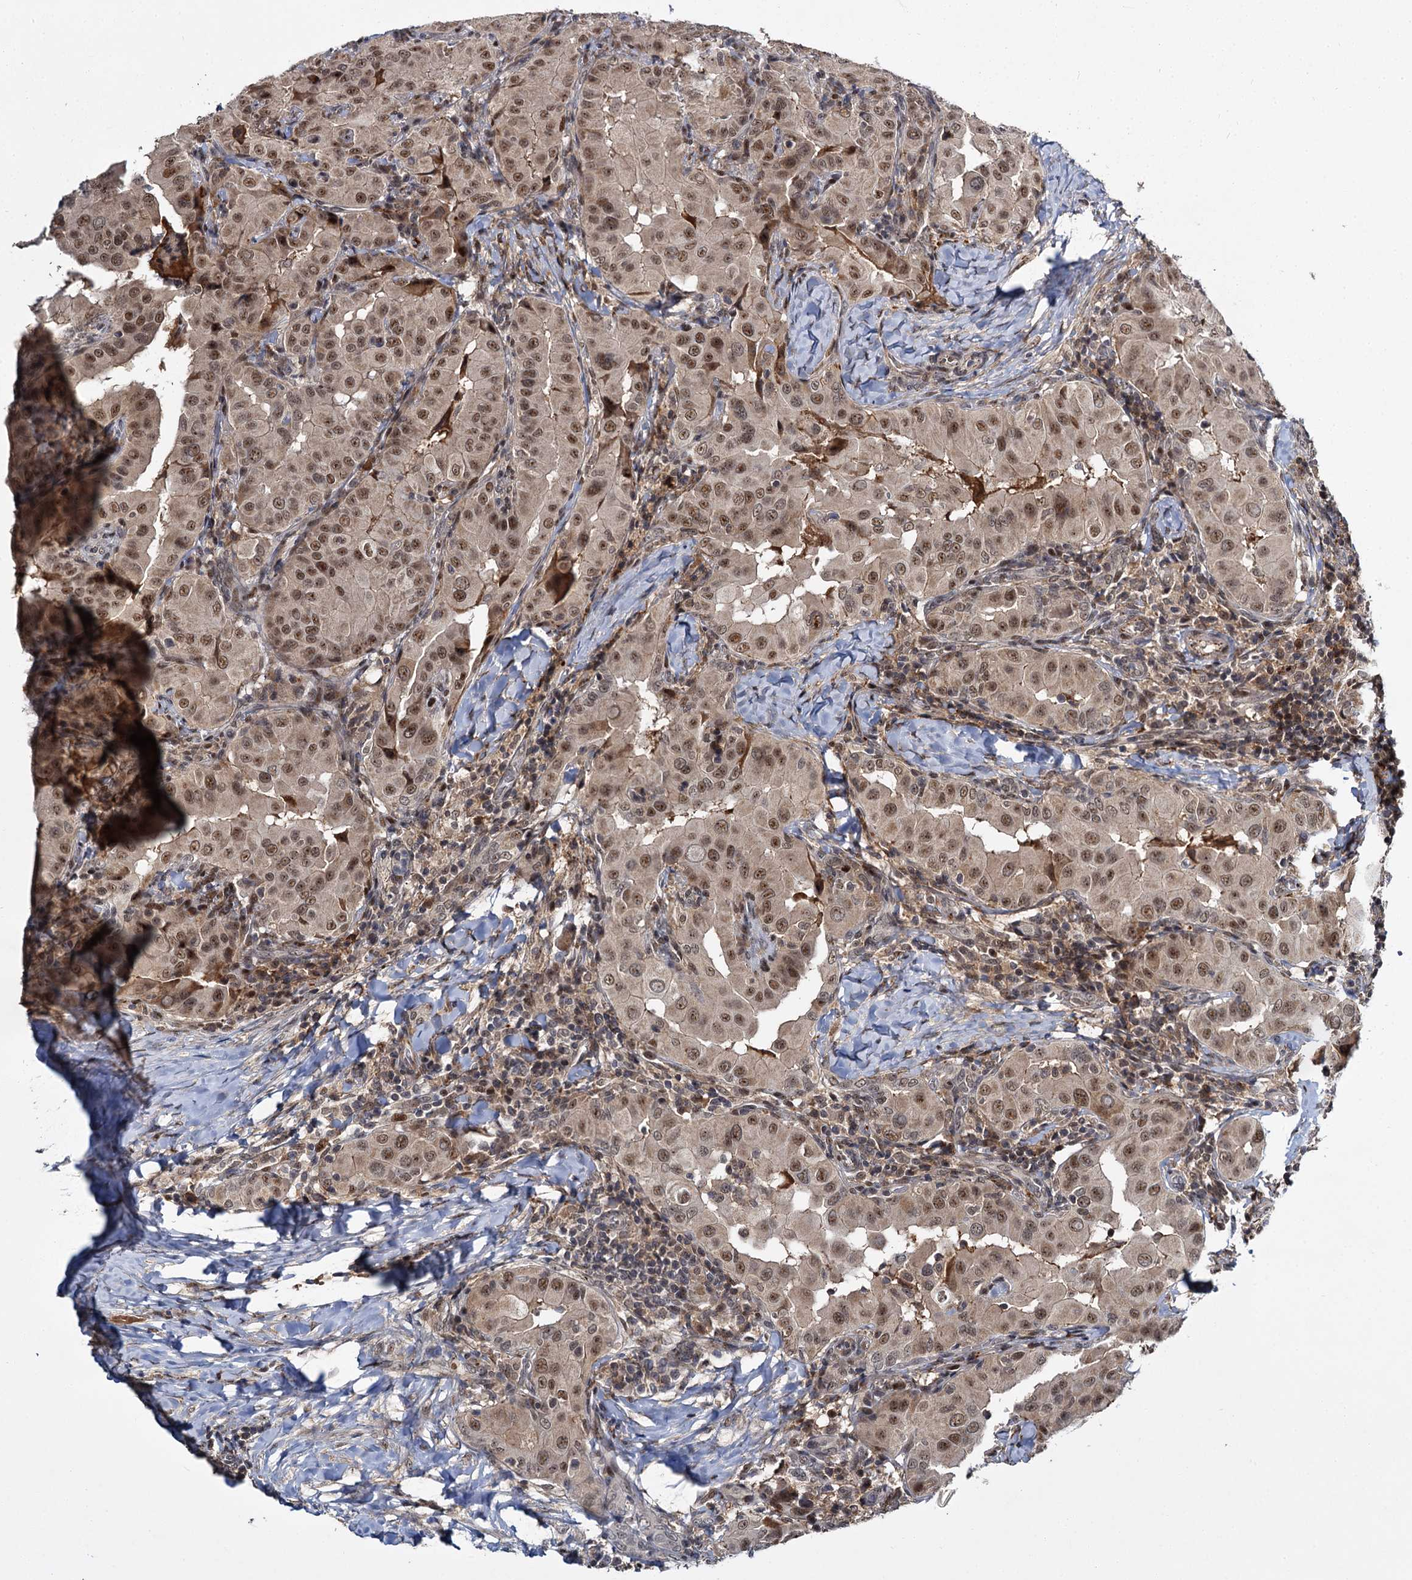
{"staining": {"intensity": "moderate", "quantity": ">75%", "location": "nuclear"}, "tissue": "thyroid cancer", "cell_type": "Tumor cells", "image_type": "cancer", "snomed": [{"axis": "morphology", "description": "Papillary adenocarcinoma, NOS"}, {"axis": "topography", "description": "Thyroid gland"}], "caption": "Human thyroid cancer (papillary adenocarcinoma) stained for a protein (brown) shows moderate nuclear positive positivity in approximately >75% of tumor cells.", "gene": "MBD6", "patient": {"sex": "male", "age": 33}}